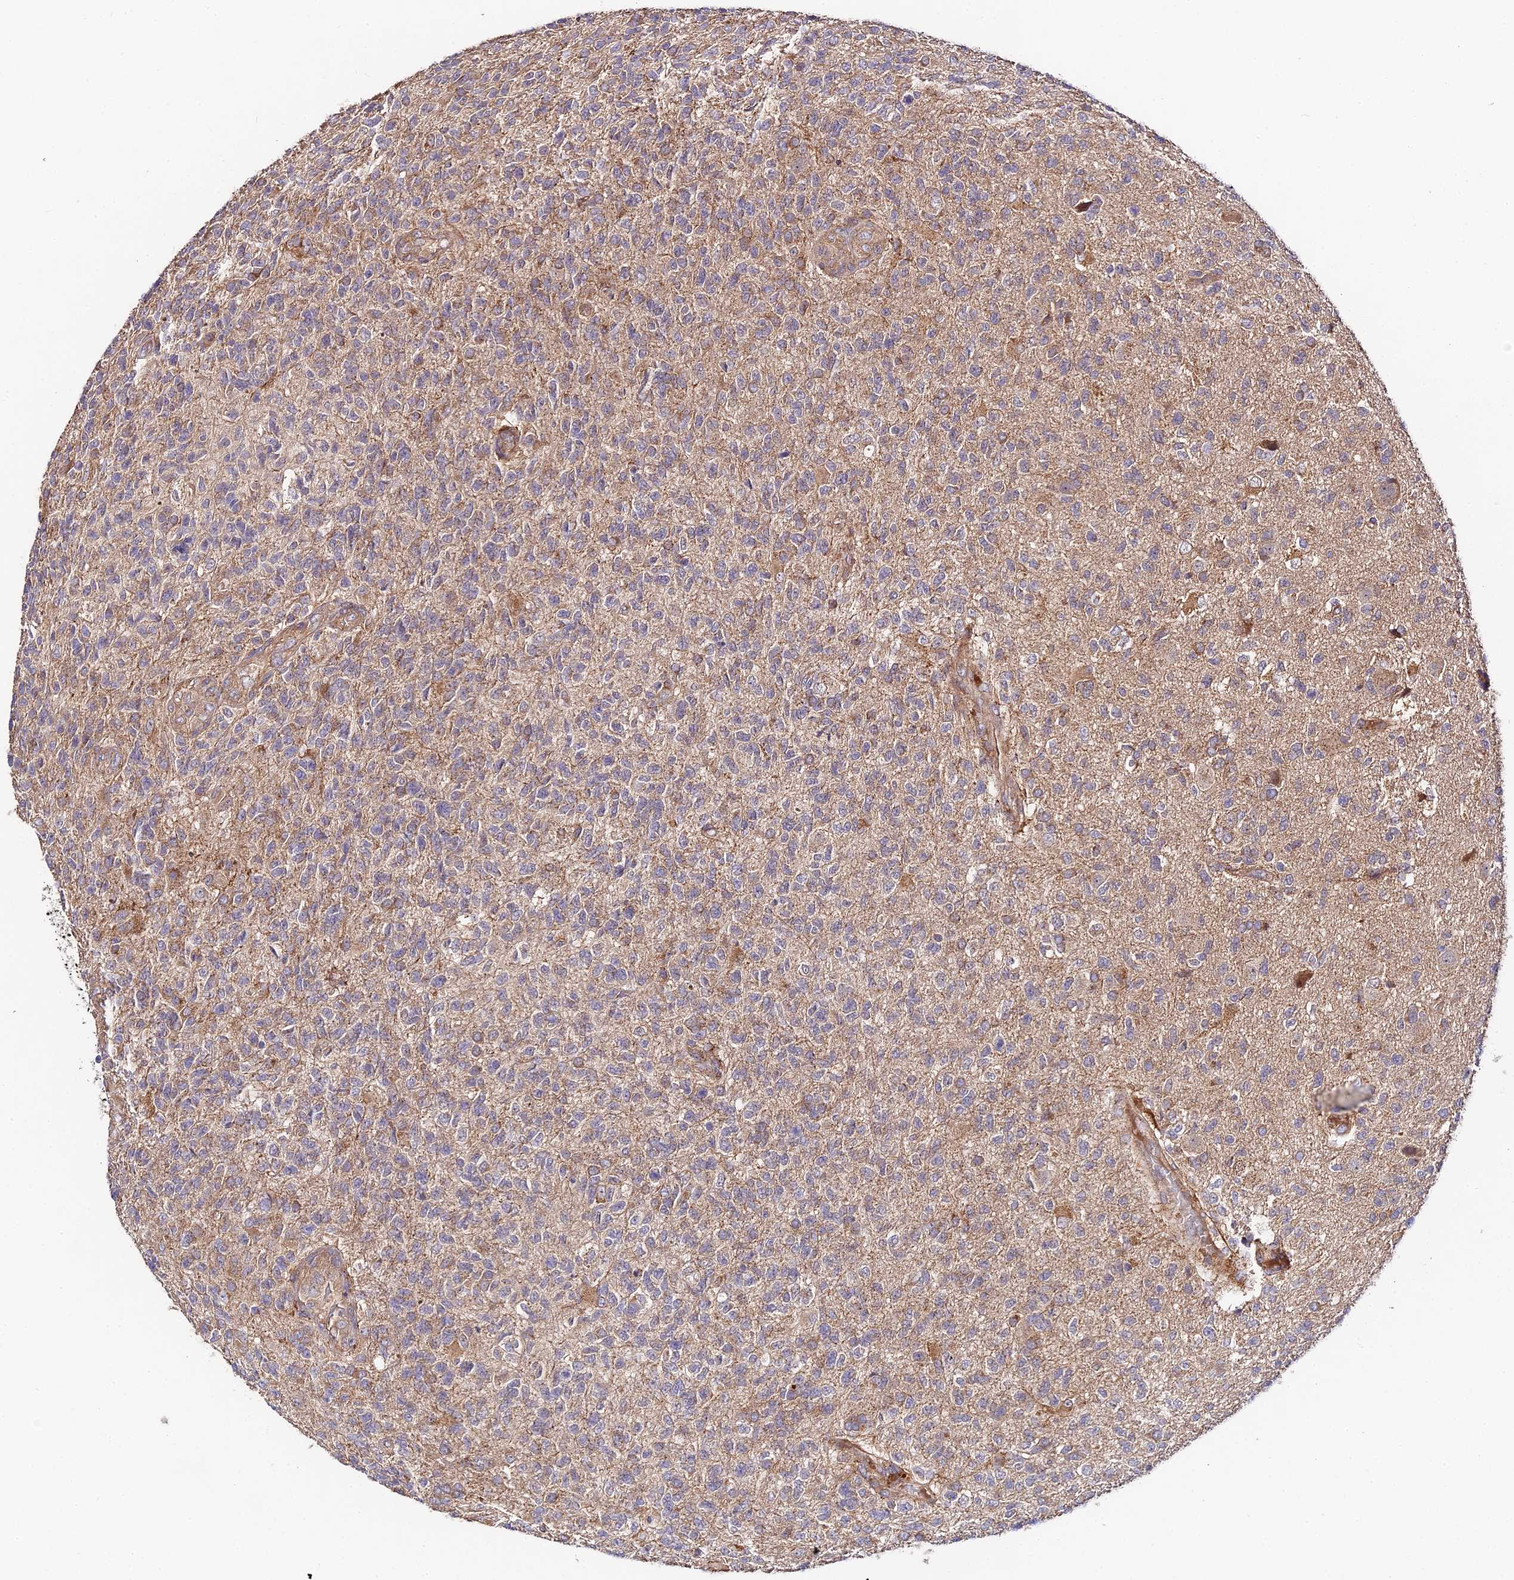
{"staining": {"intensity": "negative", "quantity": "none", "location": "none"}, "tissue": "glioma", "cell_type": "Tumor cells", "image_type": "cancer", "snomed": [{"axis": "morphology", "description": "Glioma, malignant, High grade"}, {"axis": "topography", "description": "Brain"}], "caption": "Immunohistochemistry micrograph of malignant glioma (high-grade) stained for a protein (brown), which displays no staining in tumor cells. (Stains: DAB immunohistochemistry (IHC) with hematoxylin counter stain, Microscopy: brightfield microscopy at high magnification).", "gene": "C3orf20", "patient": {"sex": "male", "age": 56}}